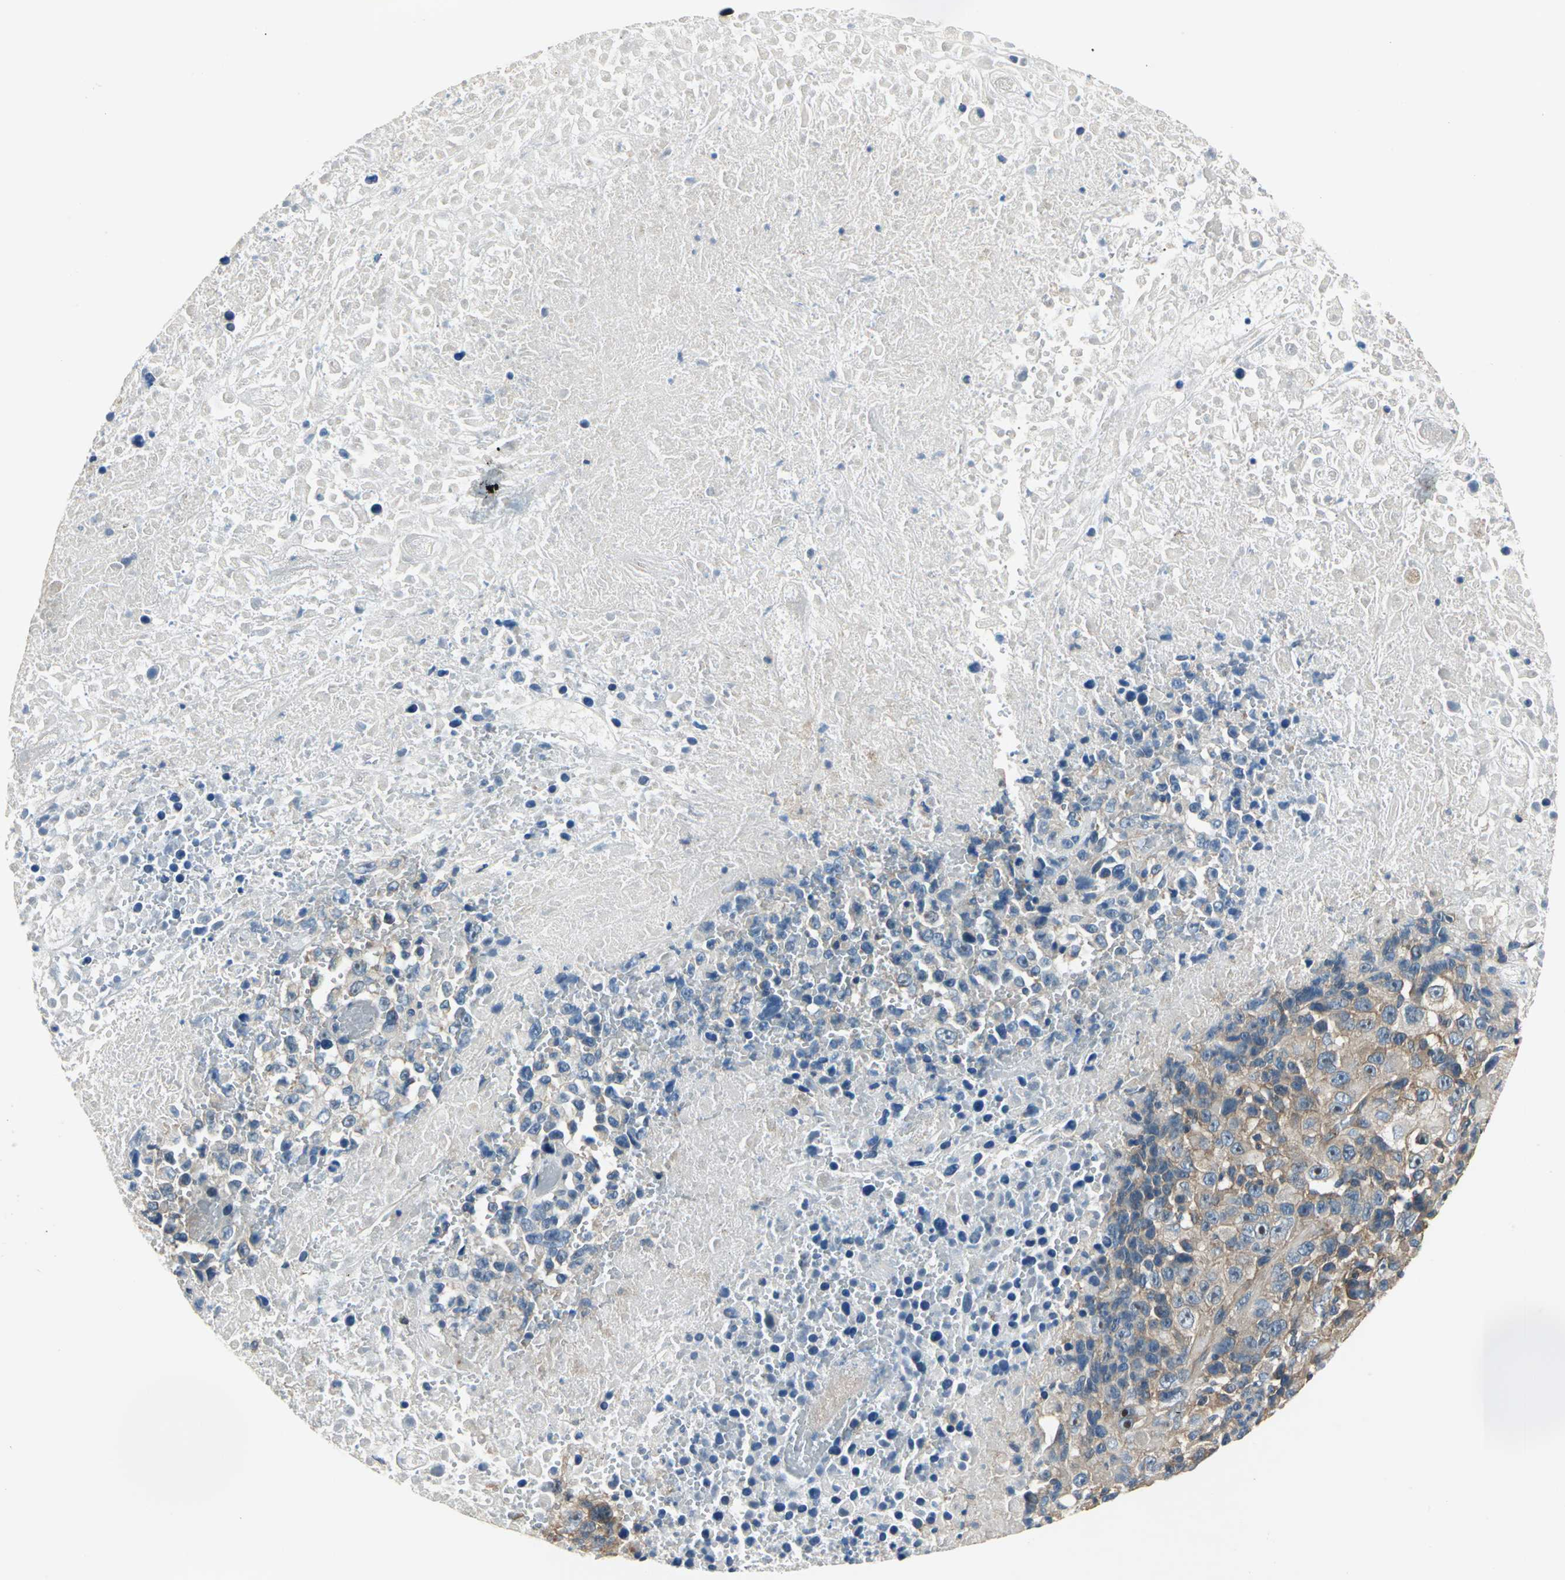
{"staining": {"intensity": "moderate", "quantity": "25%-75%", "location": "cytoplasmic/membranous"}, "tissue": "melanoma", "cell_type": "Tumor cells", "image_type": "cancer", "snomed": [{"axis": "morphology", "description": "Malignant melanoma, Metastatic site"}, {"axis": "topography", "description": "Cerebral cortex"}], "caption": "This photomicrograph reveals melanoma stained with IHC to label a protein in brown. The cytoplasmic/membranous of tumor cells show moderate positivity for the protein. Nuclei are counter-stained blue.", "gene": "DDX3Y", "patient": {"sex": "female", "age": 52}}